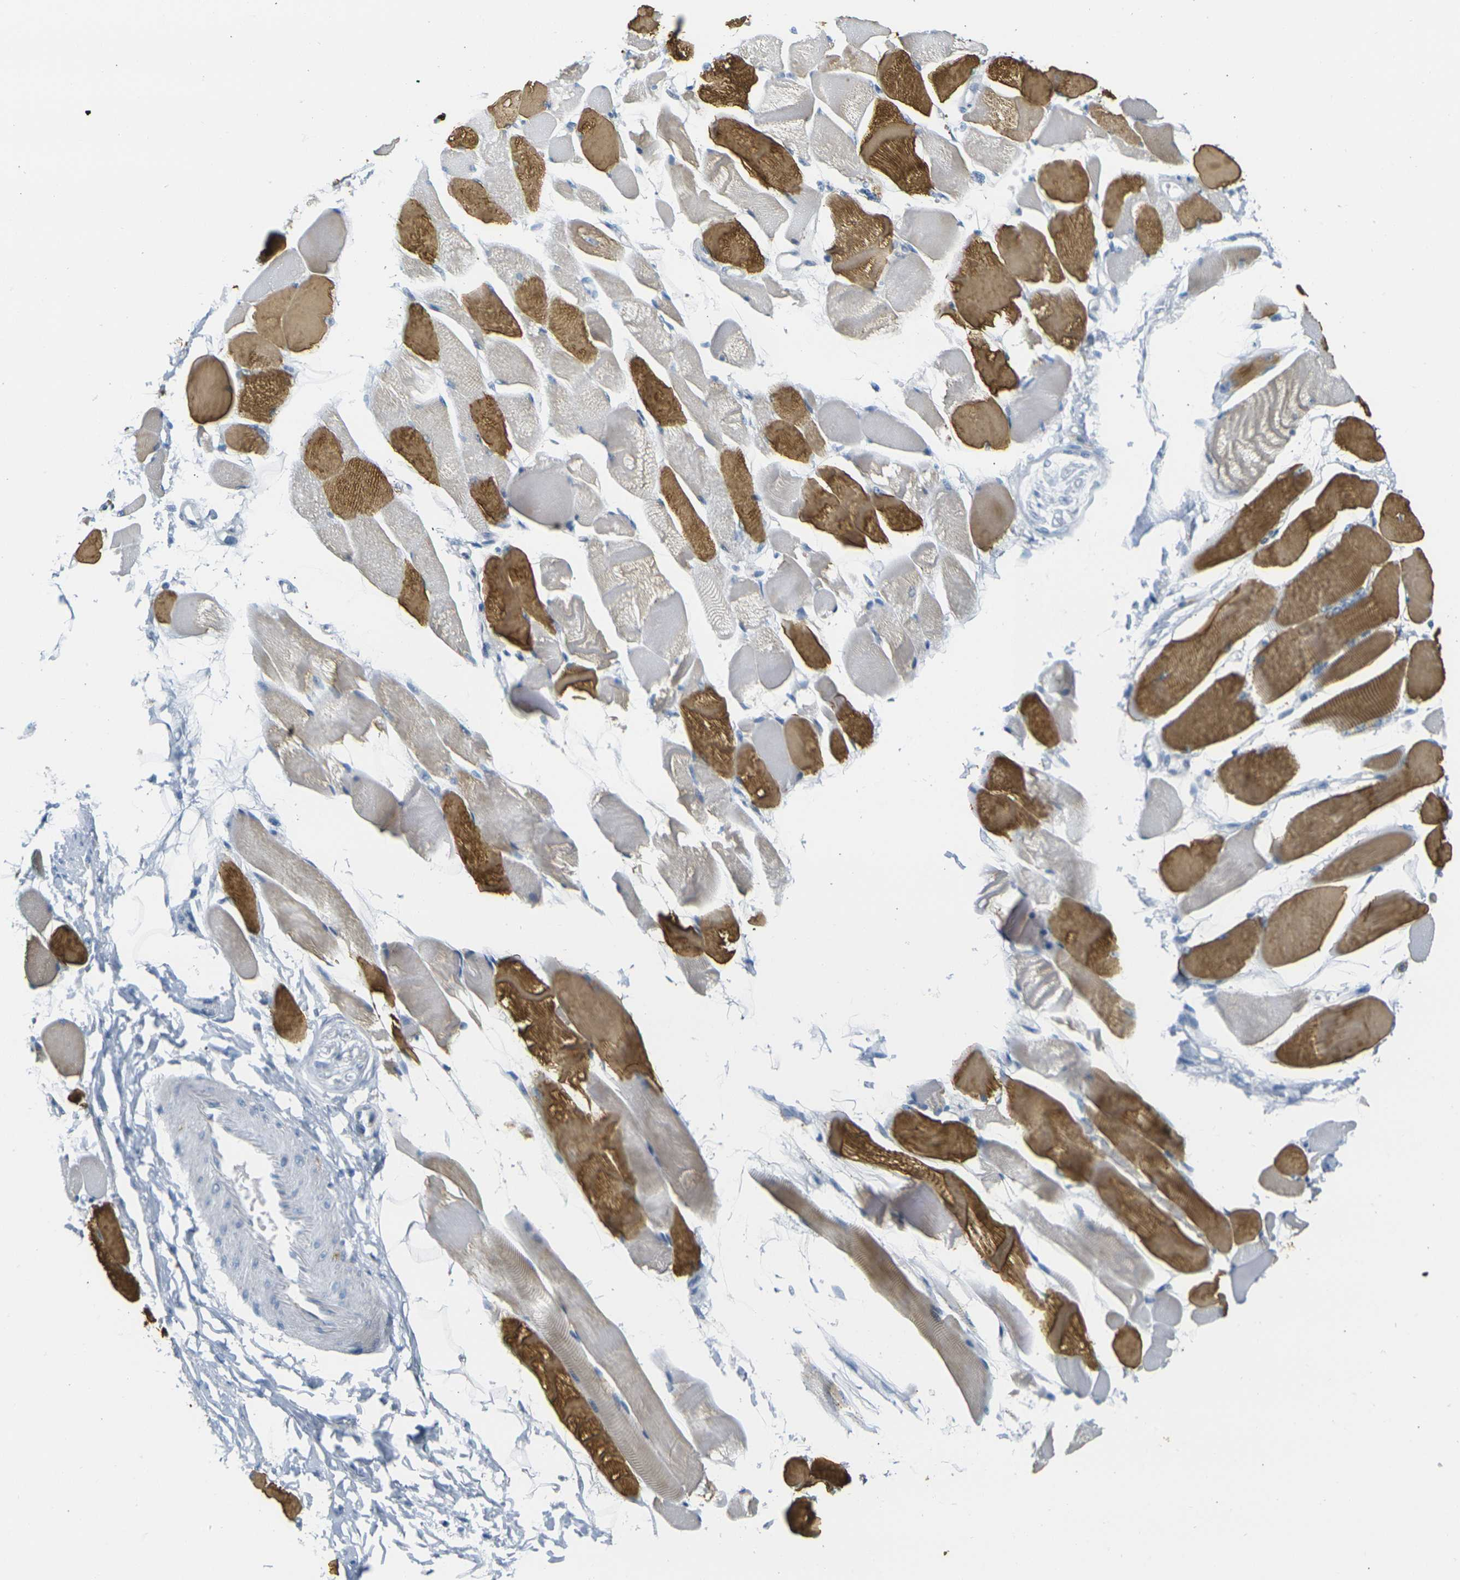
{"staining": {"intensity": "strong", "quantity": "25%-75%", "location": "cytoplasmic/membranous"}, "tissue": "skeletal muscle", "cell_type": "Myocytes", "image_type": "normal", "snomed": [{"axis": "morphology", "description": "Normal tissue, NOS"}, {"axis": "topography", "description": "Skeletal muscle"}, {"axis": "topography", "description": "Peripheral nerve tissue"}], "caption": "A high amount of strong cytoplasmic/membranous expression is identified in approximately 25%-75% of myocytes in benign skeletal muscle. (DAB IHC, brown staining for protein, blue staining for nuclei).", "gene": "PARD6B", "patient": {"sex": "female", "age": 84}}